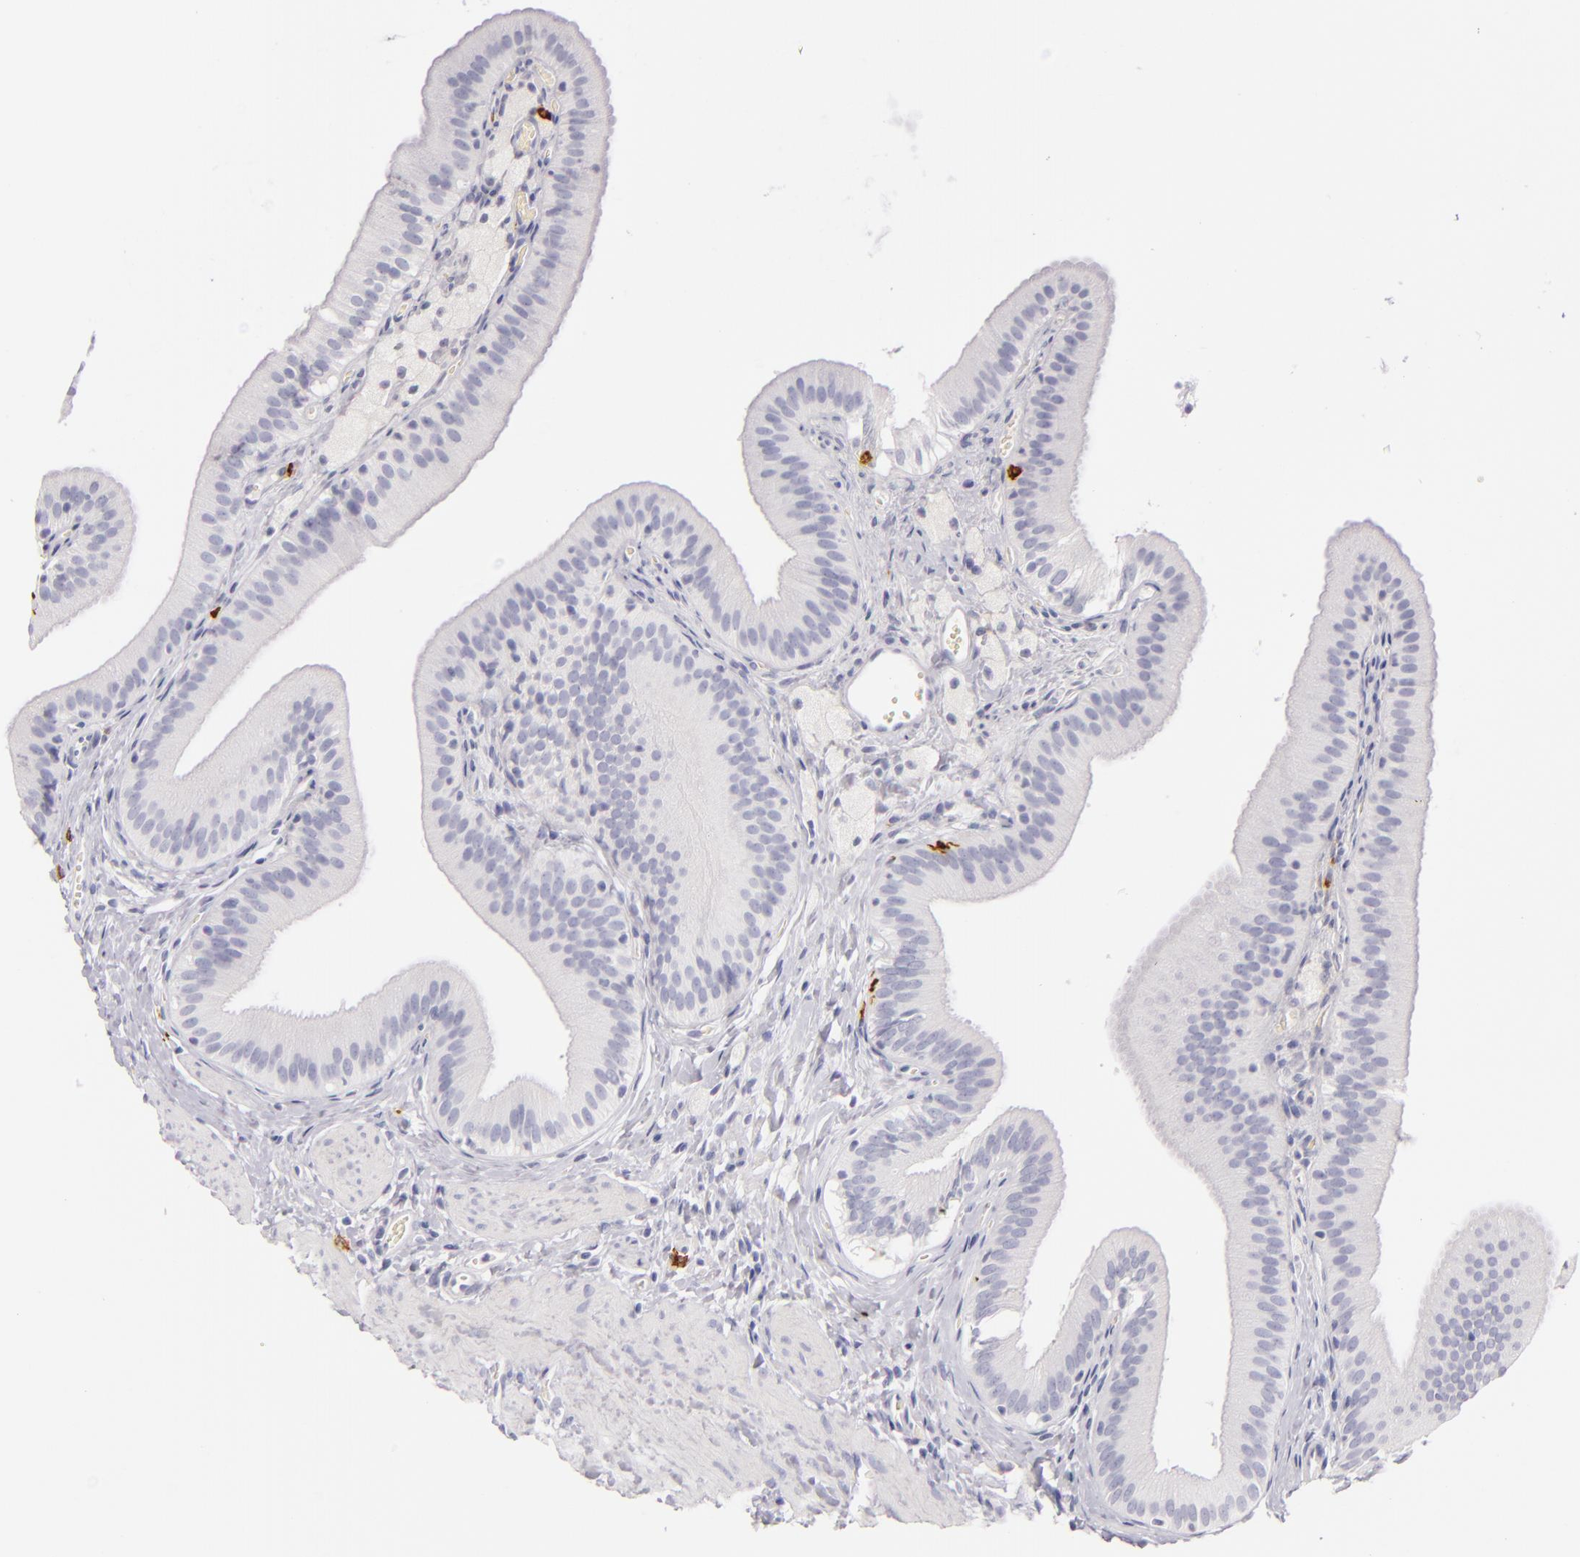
{"staining": {"intensity": "negative", "quantity": "none", "location": "none"}, "tissue": "gallbladder", "cell_type": "Glandular cells", "image_type": "normal", "snomed": [{"axis": "morphology", "description": "Normal tissue, NOS"}, {"axis": "topography", "description": "Gallbladder"}], "caption": "Immunohistochemistry (IHC) image of benign gallbladder stained for a protein (brown), which shows no expression in glandular cells.", "gene": "CD207", "patient": {"sex": "female", "age": 24}}